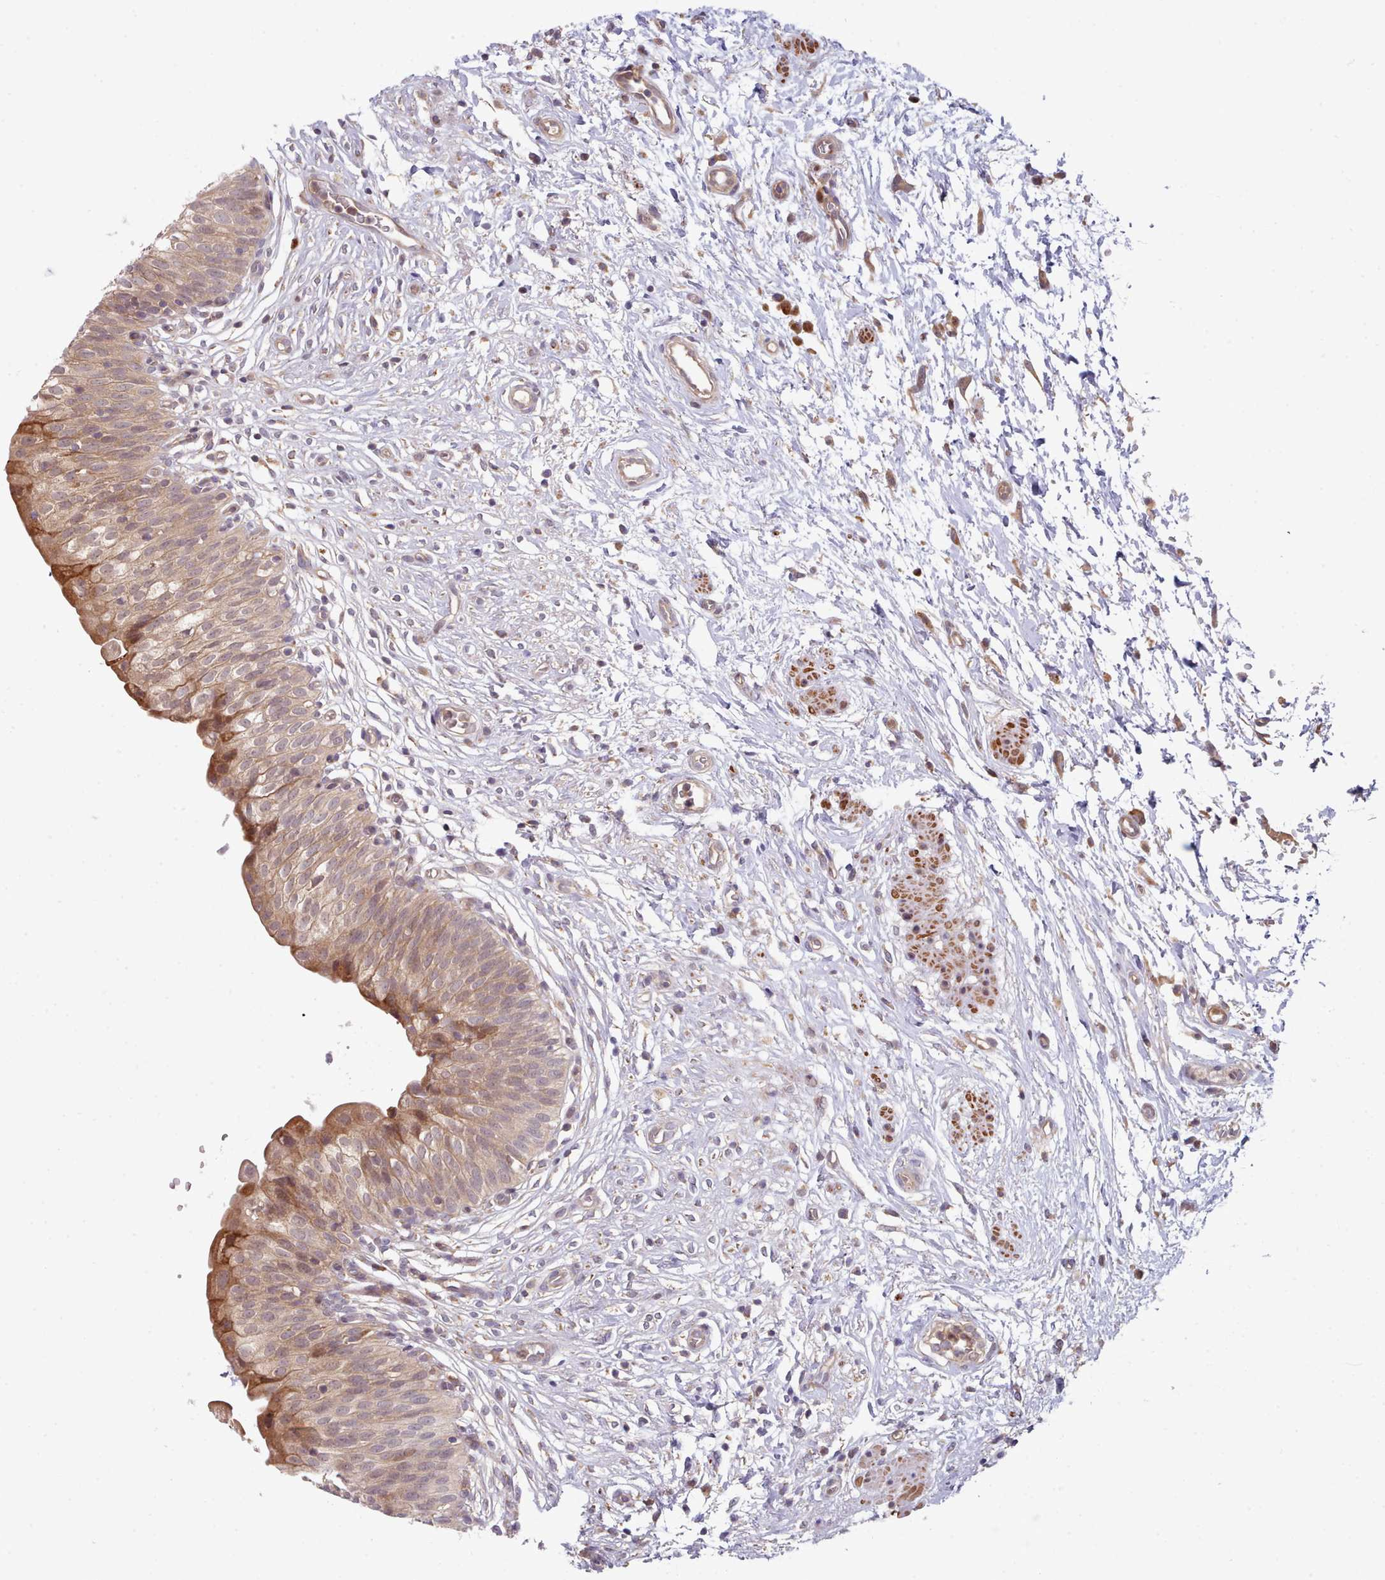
{"staining": {"intensity": "moderate", "quantity": "25%-75%", "location": "cytoplasmic/membranous"}, "tissue": "urinary bladder", "cell_type": "Urothelial cells", "image_type": "normal", "snomed": [{"axis": "morphology", "description": "Normal tissue, NOS"}, {"axis": "topography", "description": "Urinary bladder"}], "caption": "Brown immunohistochemical staining in unremarkable human urinary bladder demonstrates moderate cytoplasmic/membranous staining in approximately 25%-75% of urothelial cells.", "gene": "TRIM26", "patient": {"sex": "male", "age": 55}}